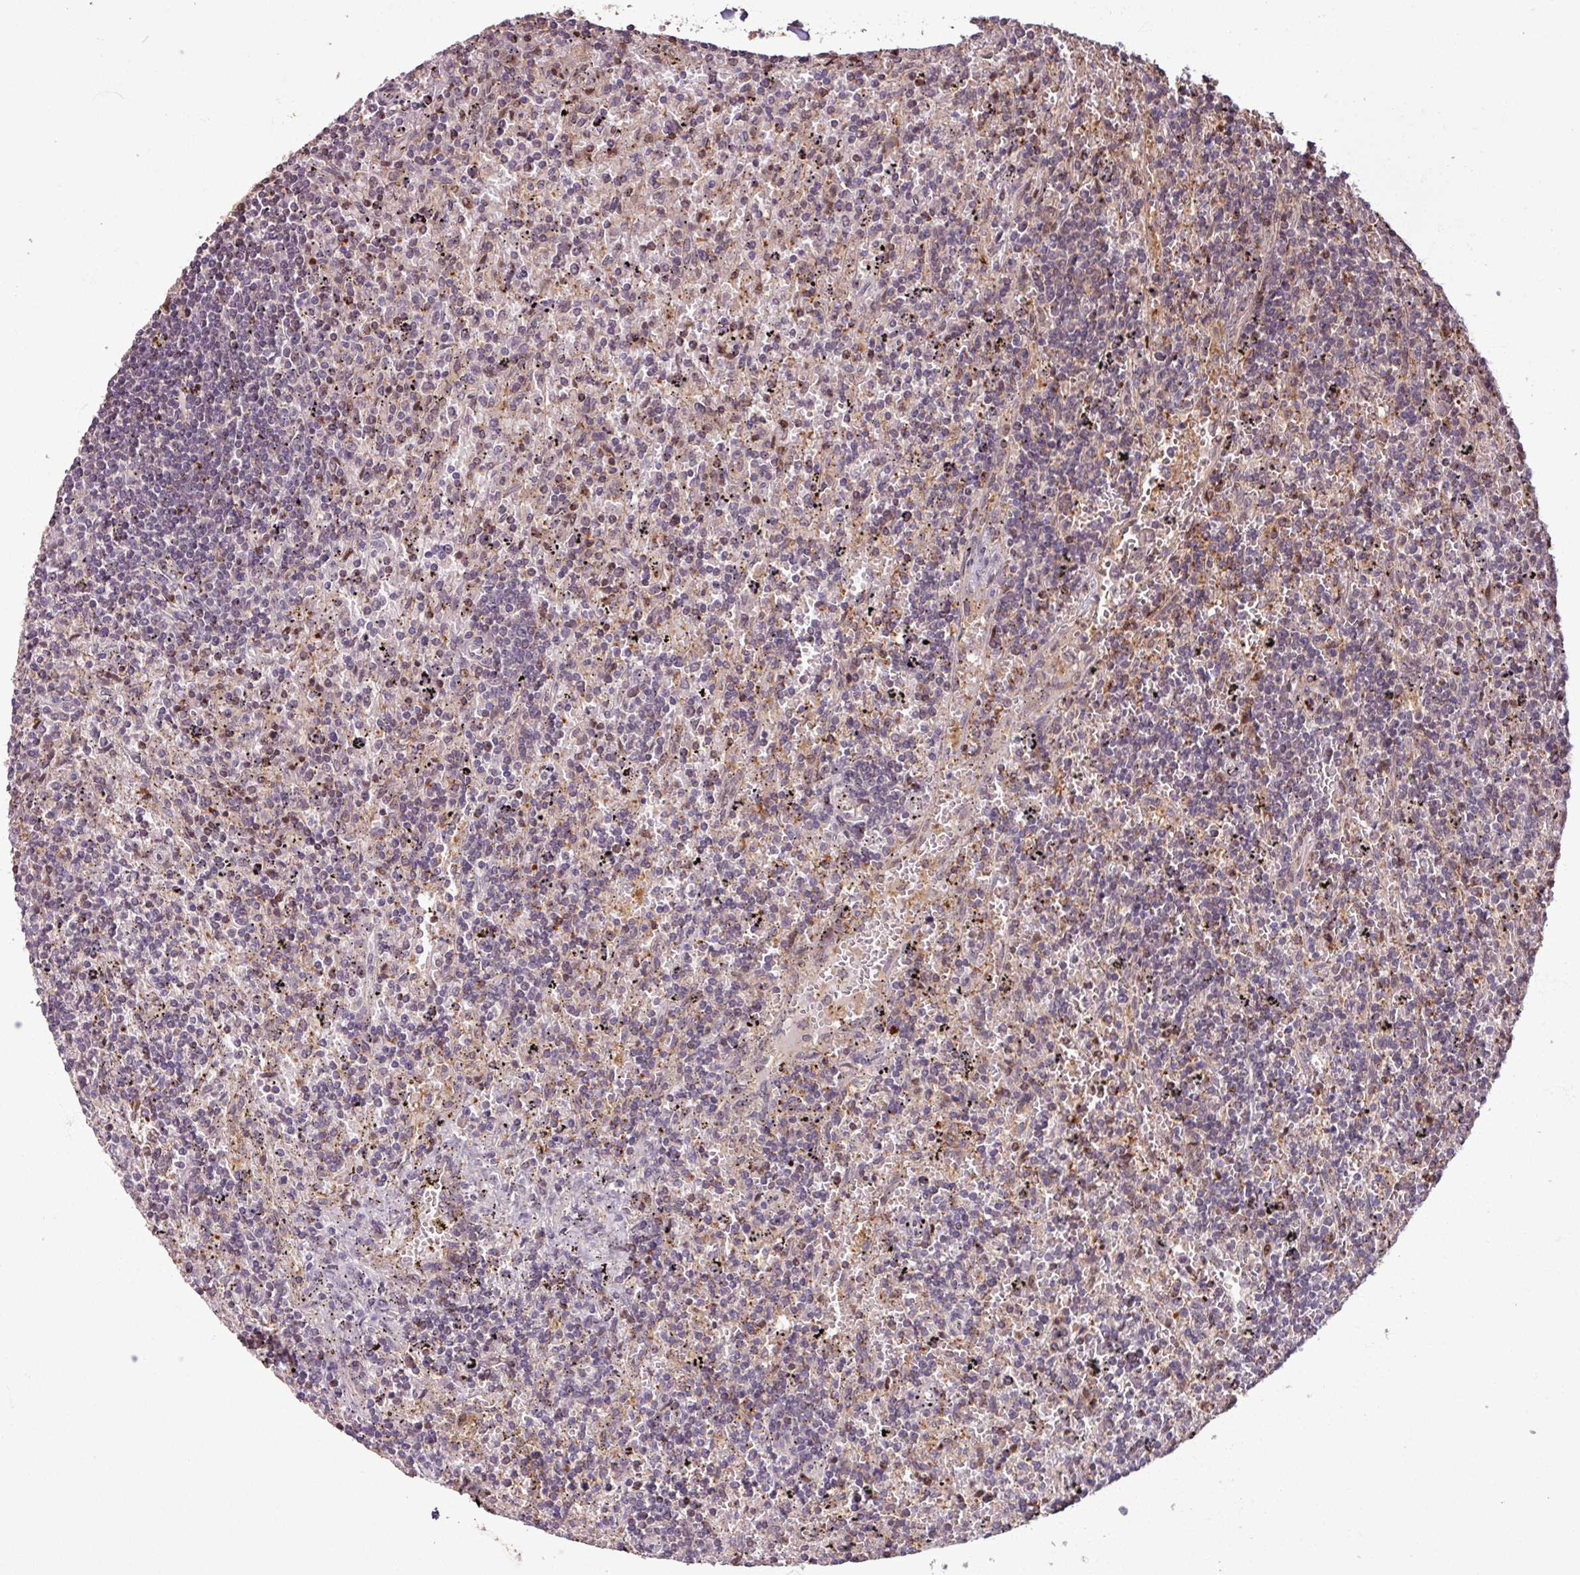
{"staining": {"intensity": "negative", "quantity": "none", "location": "none"}, "tissue": "lymphoma", "cell_type": "Tumor cells", "image_type": "cancer", "snomed": [{"axis": "morphology", "description": "Malignant lymphoma, non-Hodgkin's type, Low grade"}, {"axis": "topography", "description": "Spleen"}], "caption": "Immunohistochemical staining of lymphoma demonstrates no significant staining in tumor cells. The staining was performed using DAB (3,3'-diaminobenzidine) to visualize the protein expression in brown, while the nuclei were stained in blue with hematoxylin (Magnification: 20x).", "gene": "OR6B1", "patient": {"sex": "male", "age": 76}}